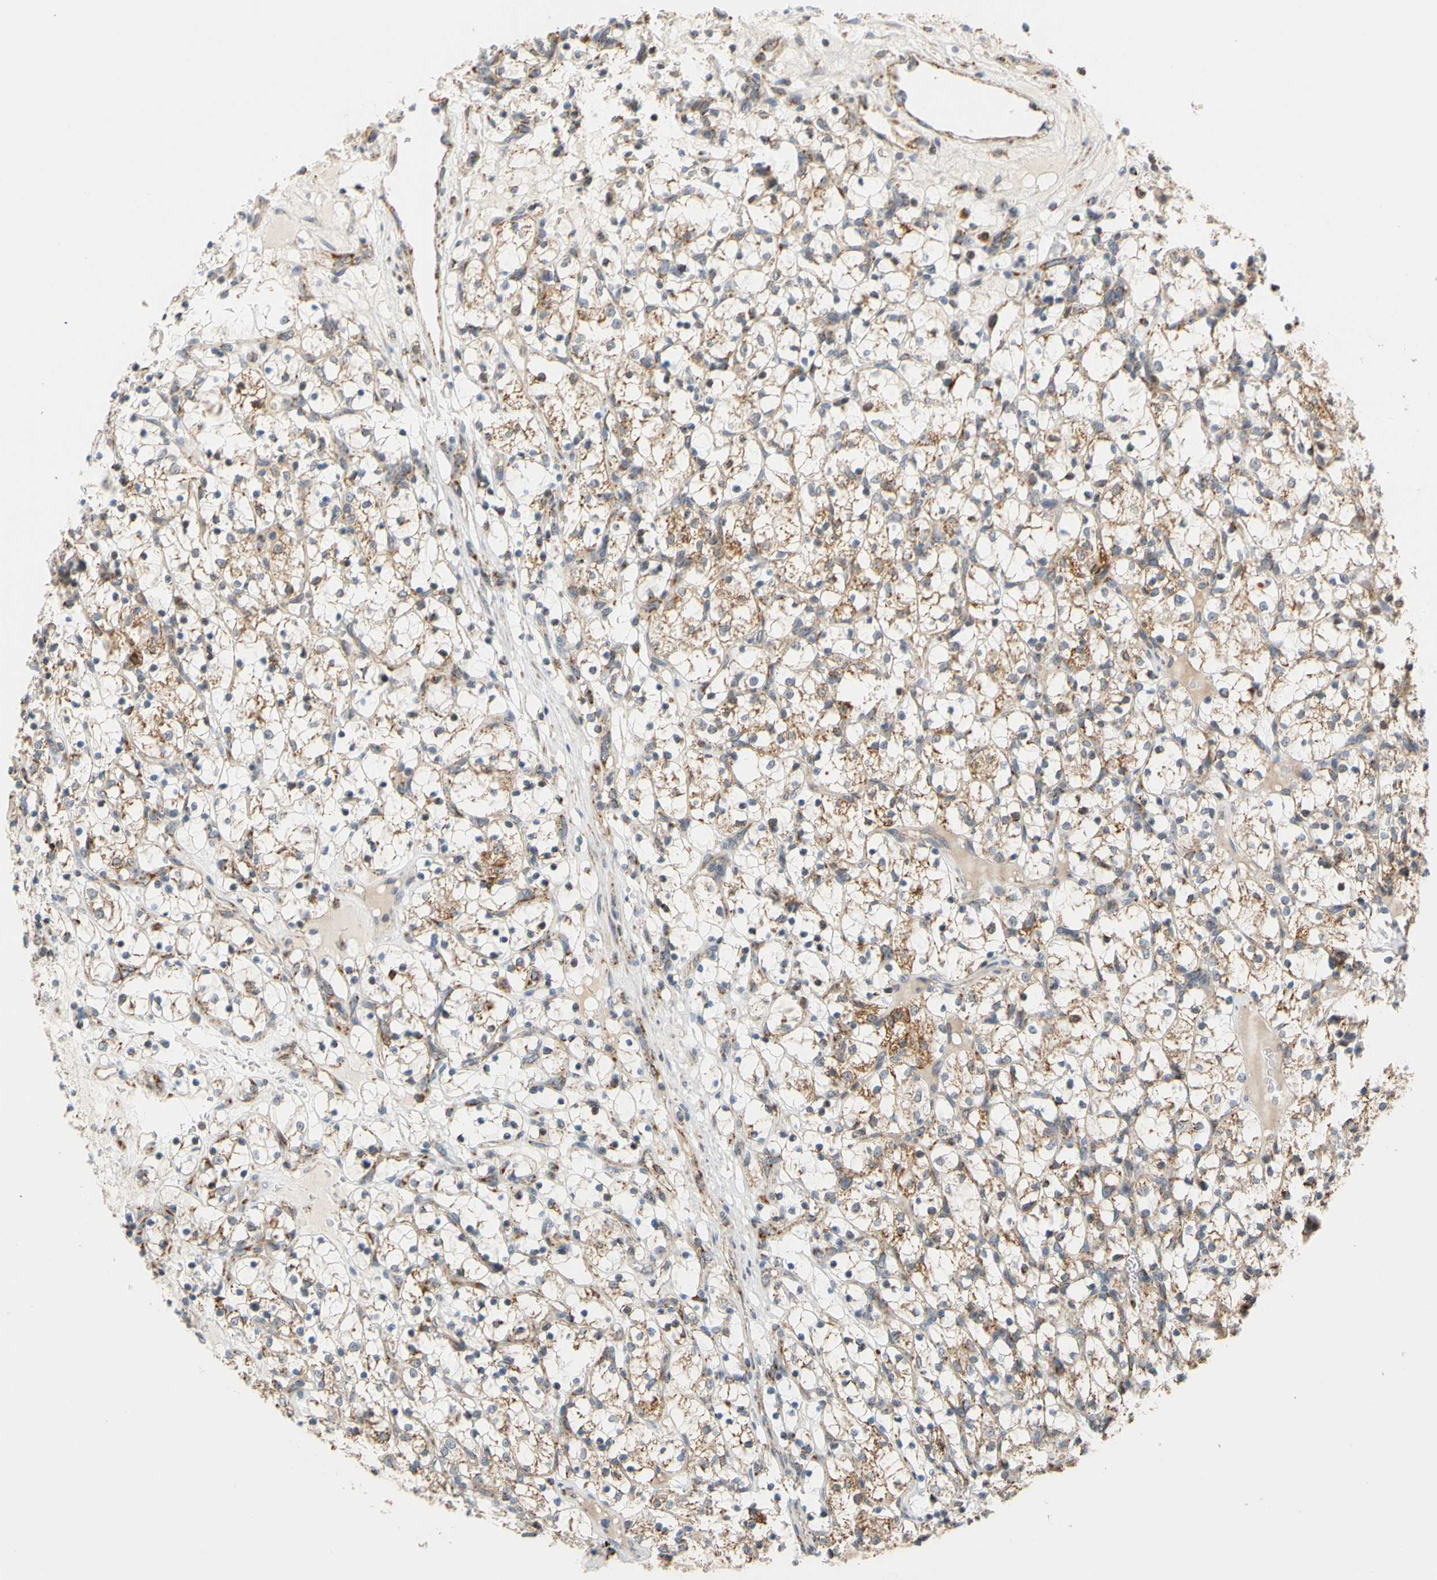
{"staining": {"intensity": "moderate", "quantity": "<25%", "location": "cytoplasmic/membranous"}, "tissue": "renal cancer", "cell_type": "Tumor cells", "image_type": "cancer", "snomed": [{"axis": "morphology", "description": "Adenocarcinoma, NOS"}, {"axis": "topography", "description": "Kidney"}], "caption": "Renal cancer stained with a protein marker shows moderate staining in tumor cells.", "gene": "SFXN3", "patient": {"sex": "female", "age": 69}}